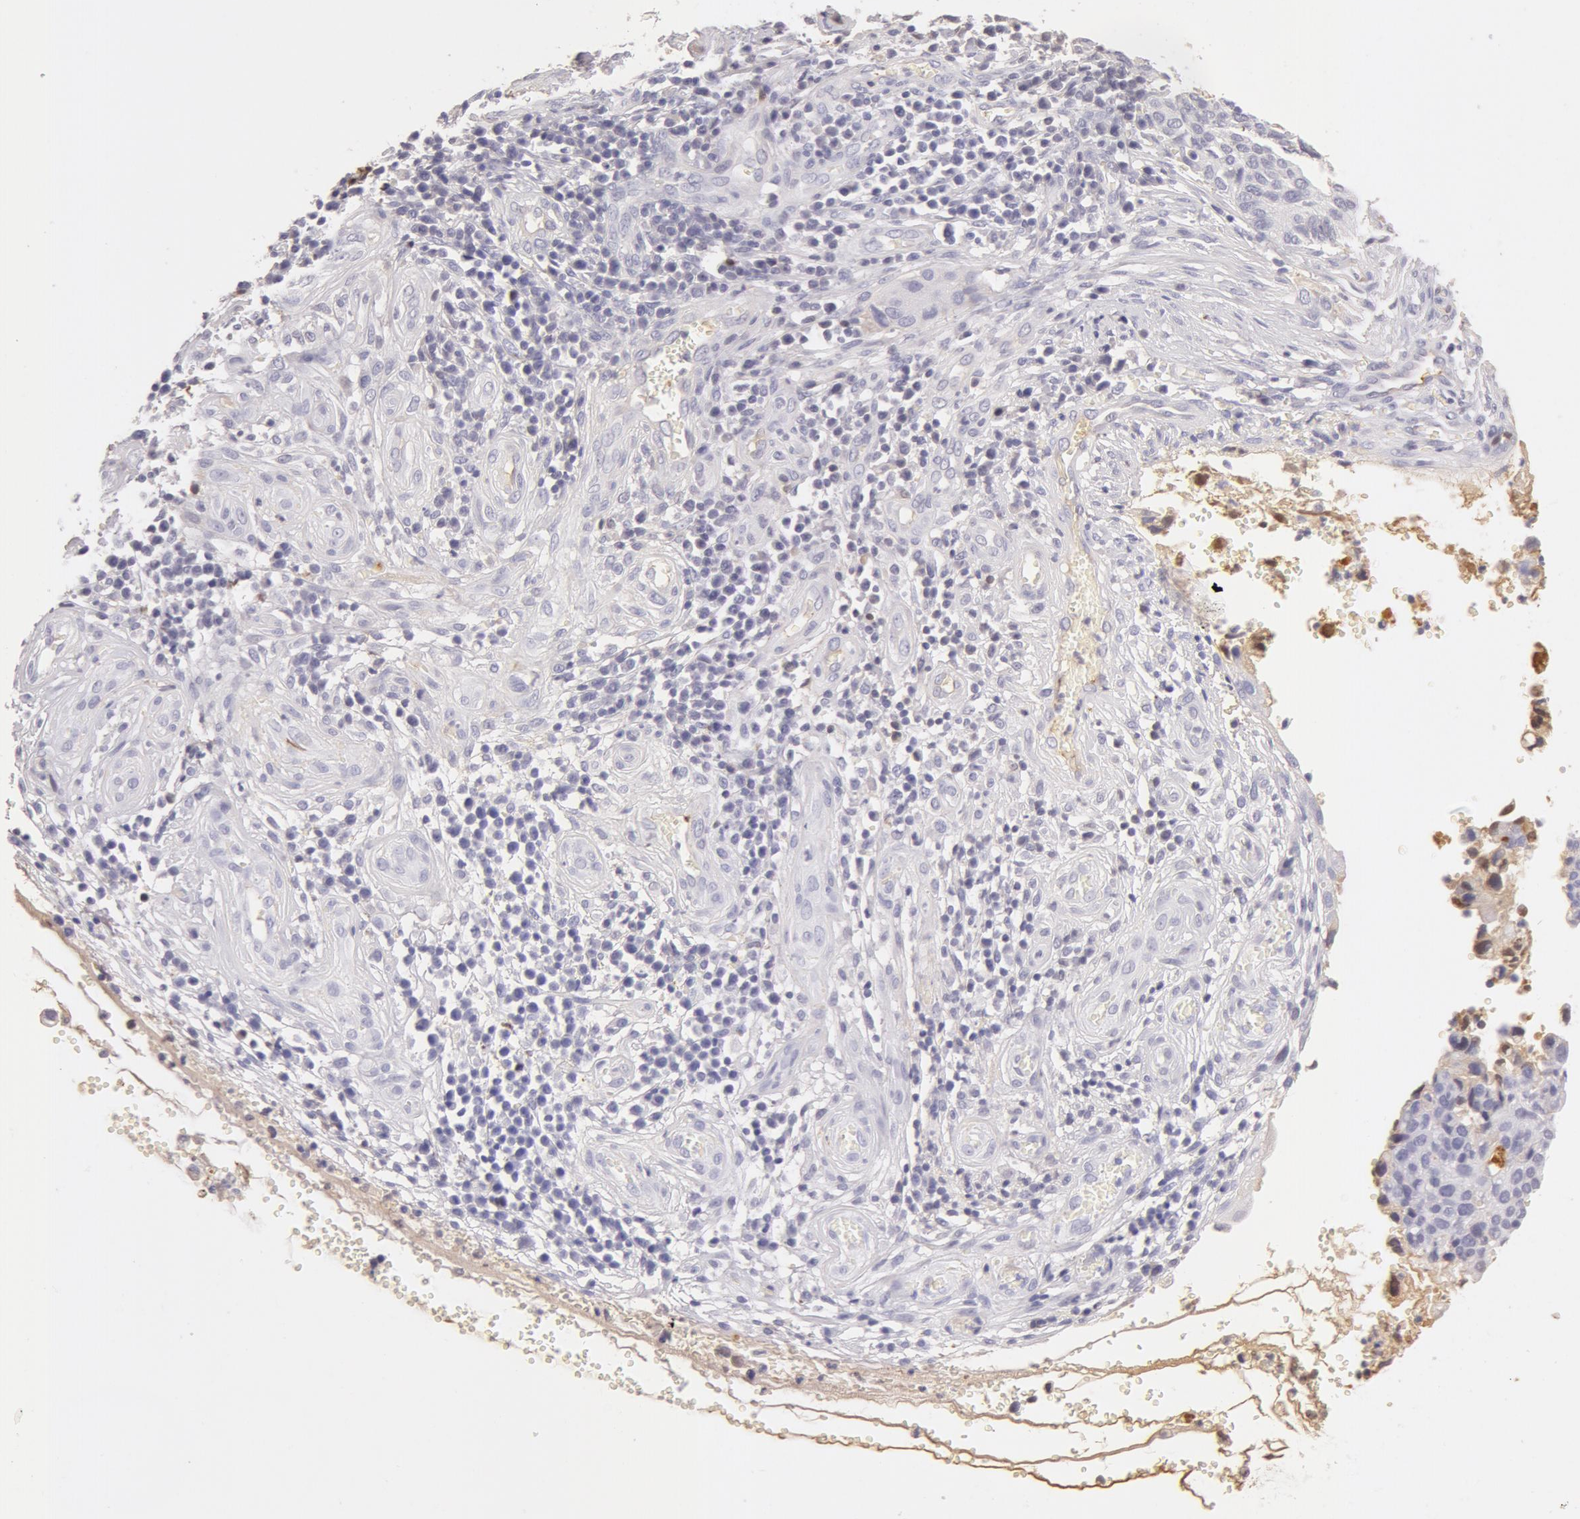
{"staining": {"intensity": "negative", "quantity": "none", "location": "none"}, "tissue": "cervical cancer", "cell_type": "Tumor cells", "image_type": "cancer", "snomed": [{"axis": "morphology", "description": "Normal tissue, NOS"}, {"axis": "morphology", "description": "Squamous cell carcinoma, NOS"}, {"axis": "topography", "description": "Cervix"}], "caption": "DAB (3,3'-diaminobenzidine) immunohistochemical staining of human cervical cancer (squamous cell carcinoma) shows no significant positivity in tumor cells.", "gene": "AHSG", "patient": {"sex": "female", "age": 45}}